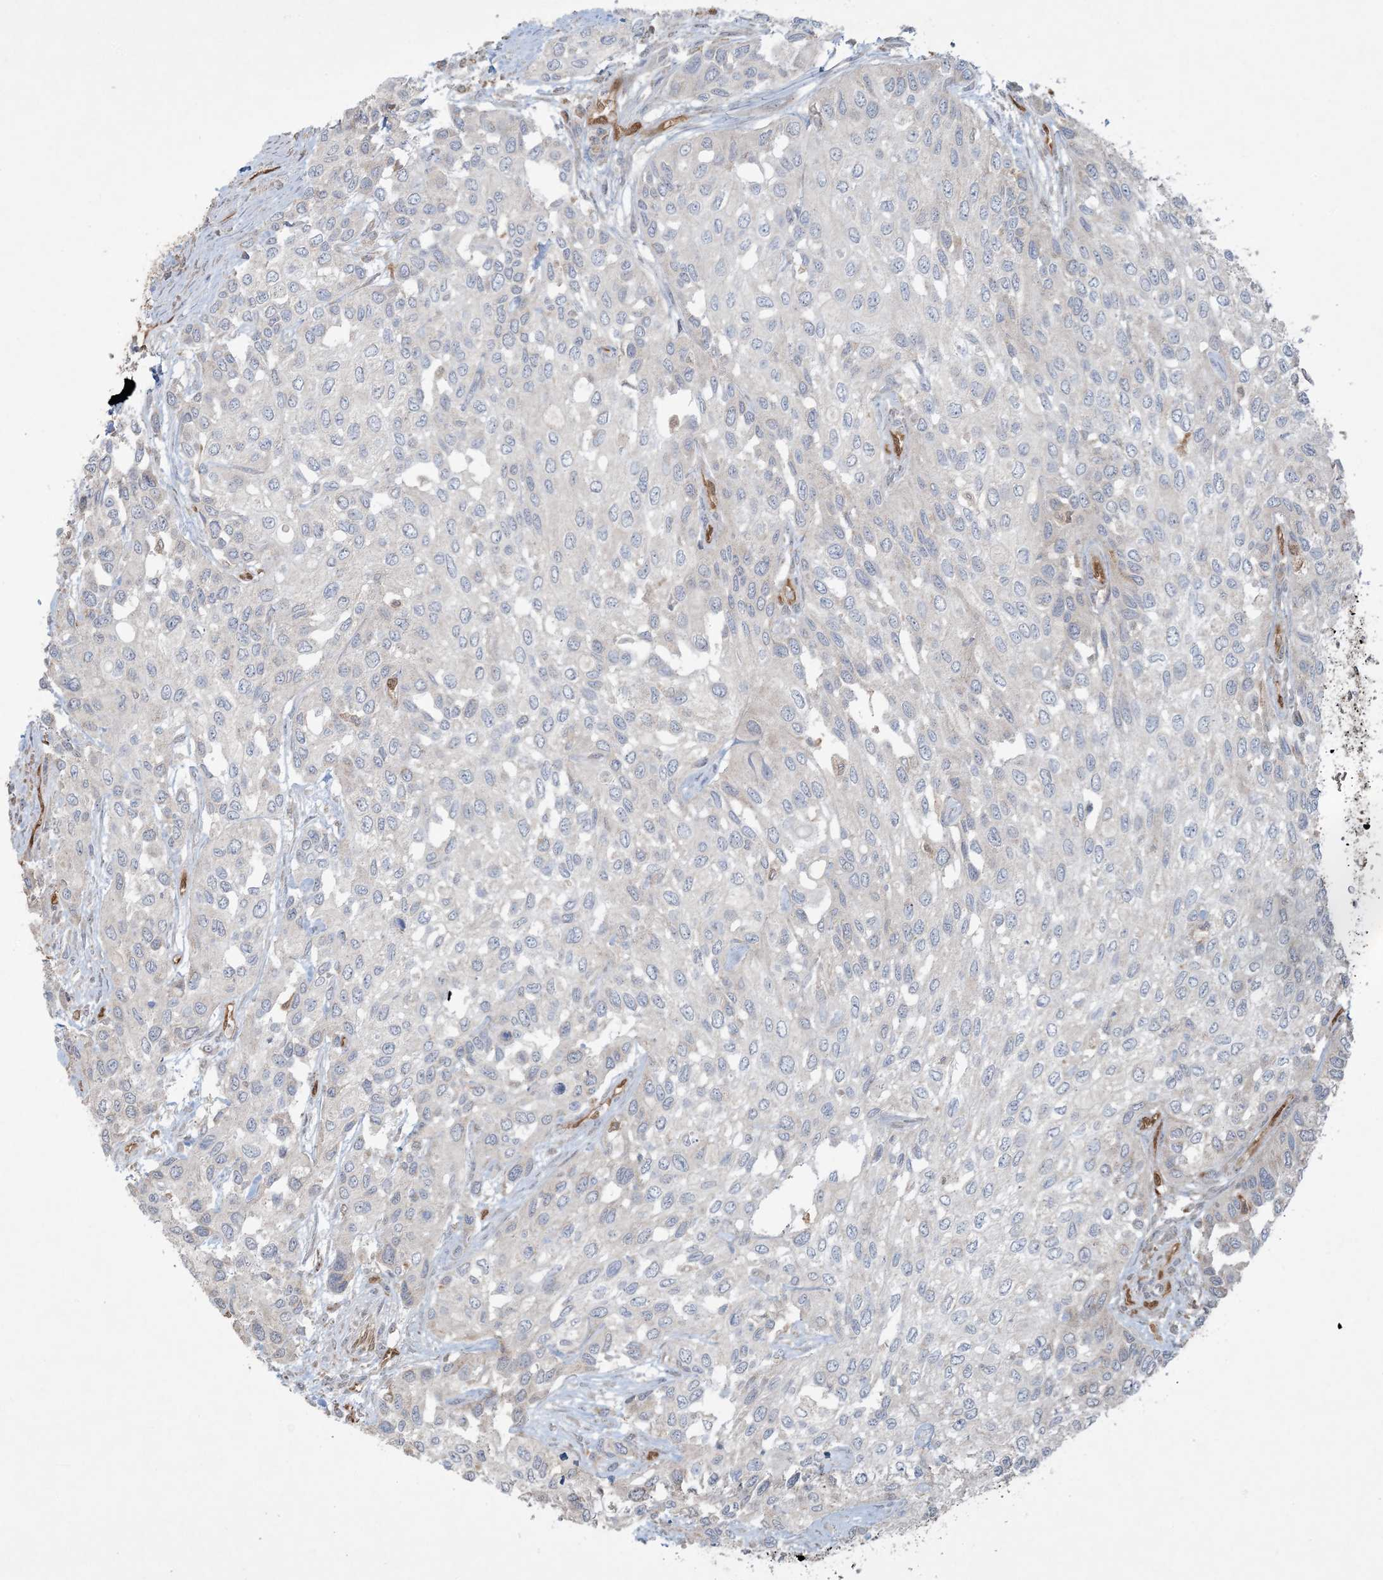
{"staining": {"intensity": "negative", "quantity": "none", "location": "none"}, "tissue": "urothelial cancer", "cell_type": "Tumor cells", "image_type": "cancer", "snomed": [{"axis": "morphology", "description": "Normal tissue, NOS"}, {"axis": "morphology", "description": "Urothelial carcinoma, High grade"}, {"axis": "topography", "description": "Vascular tissue"}, {"axis": "topography", "description": "Urinary bladder"}], "caption": "The immunohistochemistry histopathology image has no significant expression in tumor cells of high-grade urothelial carcinoma tissue. (DAB (3,3'-diaminobenzidine) IHC visualized using brightfield microscopy, high magnification).", "gene": "PPM1F", "patient": {"sex": "female", "age": 56}}